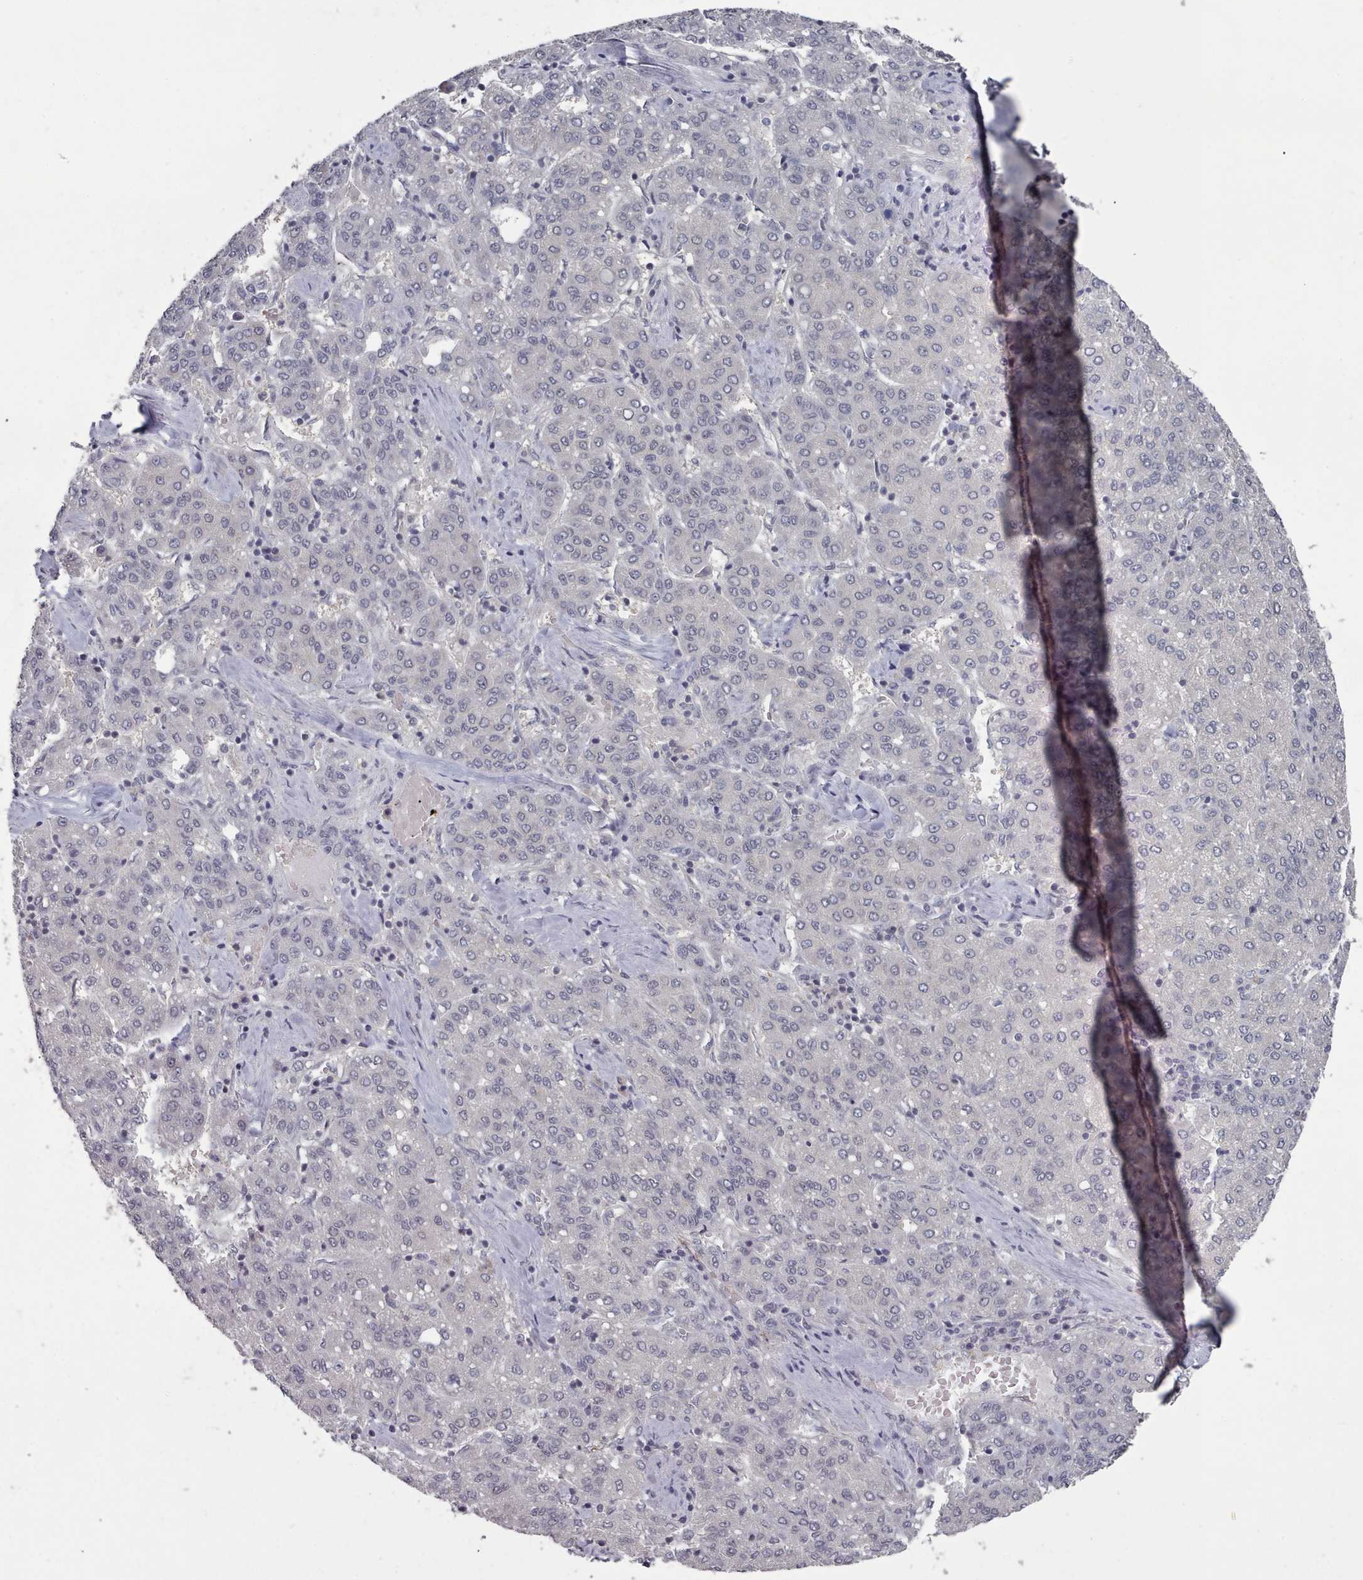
{"staining": {"intensity": "negative", "quantity": "none", "location": "none"}, "tissue": "liver cancer", "cell_type": "Tumor cells", "image_type": "cancer", "snomed": [{"axis": "morphology", "description": "Carcinoma, Hepatocellular, NOS"}, {"axis": "topography", "description": "Liver"}], "caption": "High magnification brightfield microscopy of liver hepatocellular carcinoma stained with DAB (3,3'-diaminobenzidine) (brown) and counterstained with hematoxylin (blue): tumor cells show no significant positivity. (Immunohistochemistry (ihc), brightfield microscopy, high magnification).", "gene": "HYAL3", "patient": {"sex": "male", "age": 65}}